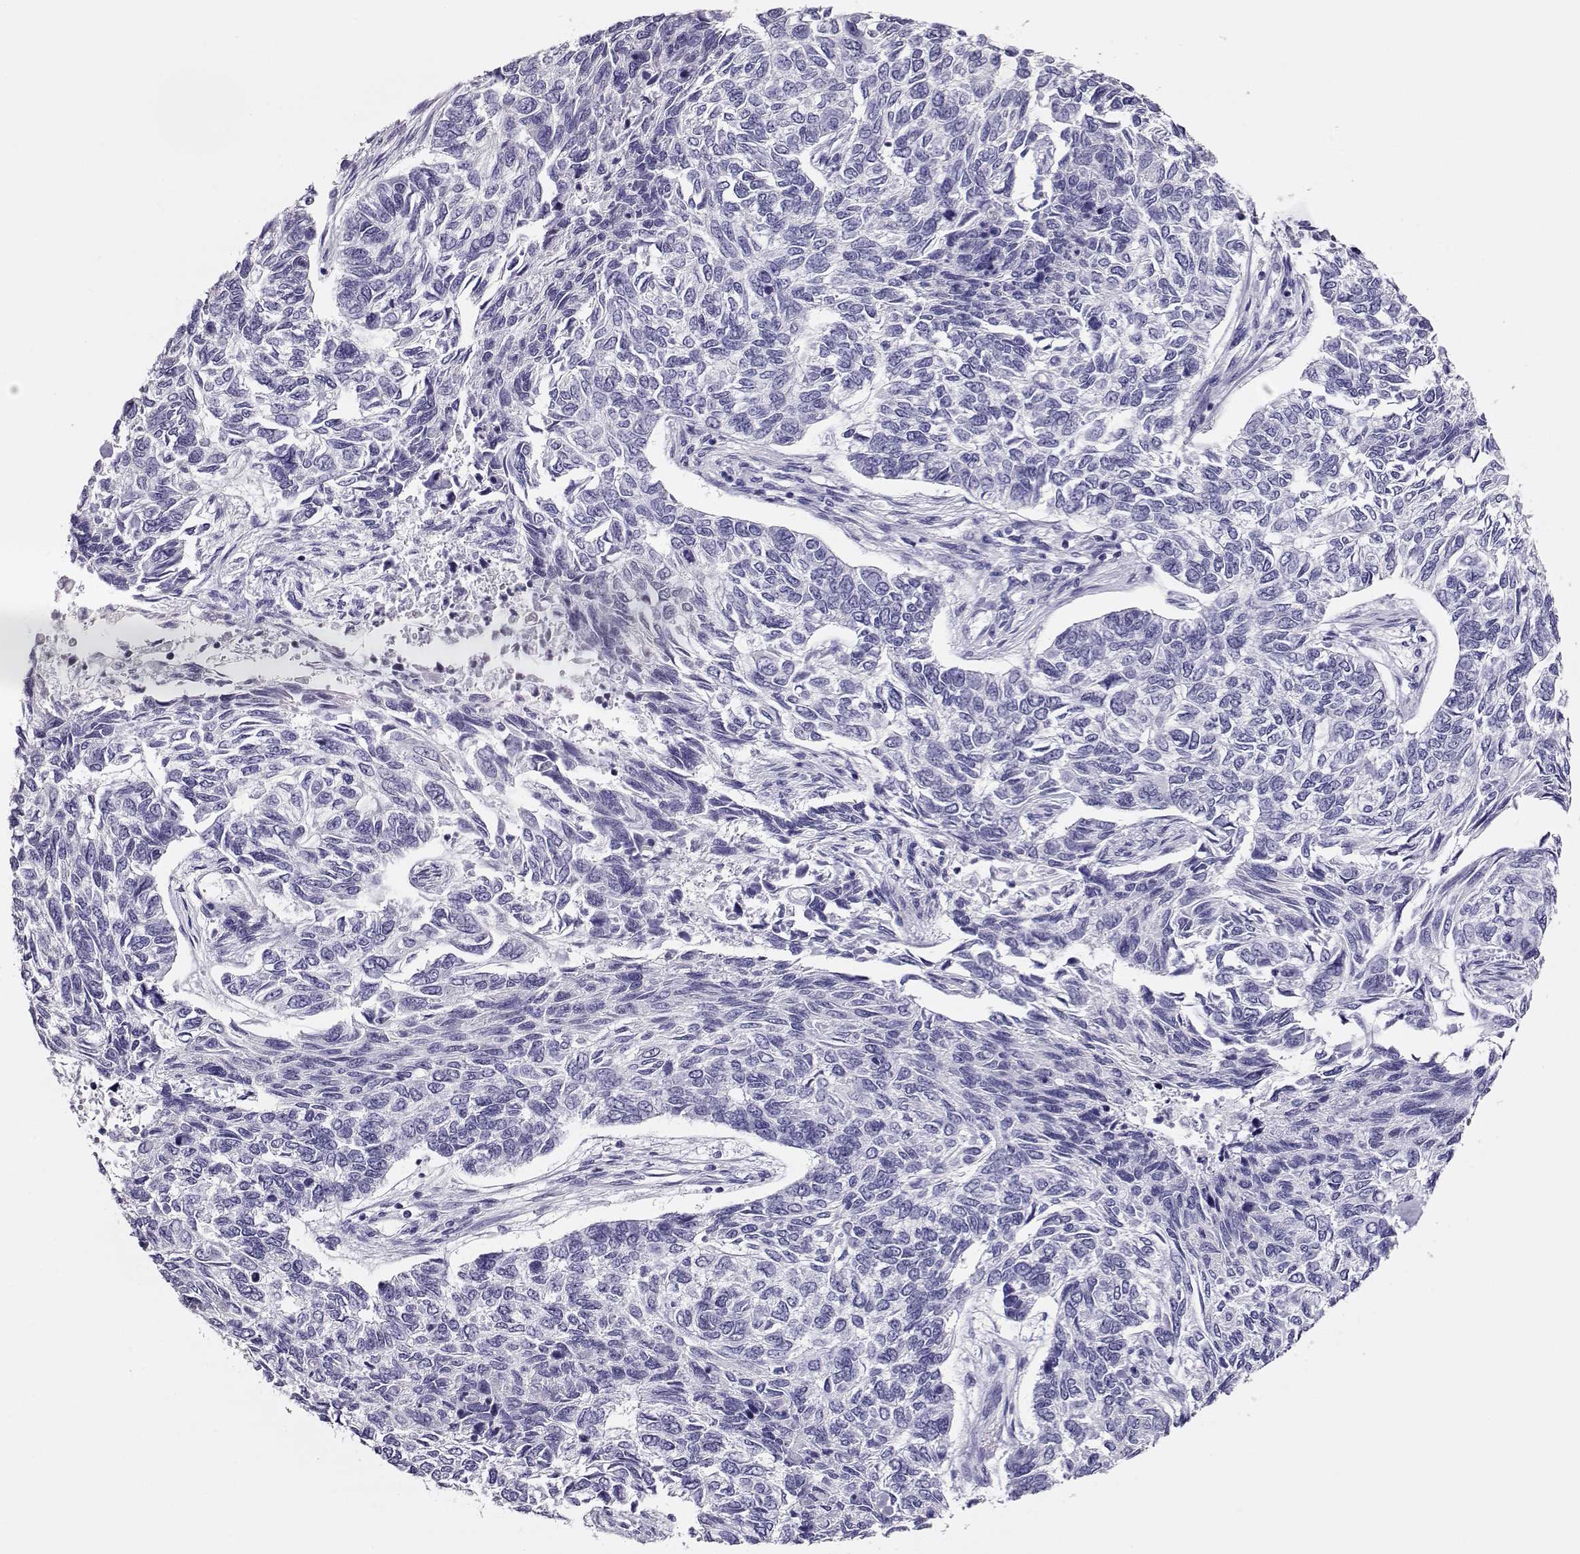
{"staining": {"intensity": "negative", "quantity": "none", "location": "none"}, "tissue": "skin cancer", "cell_type": "Tumor cells", "image_type": "cancer", "snomed": [{"axis": "morphology", "description": "Basal cell carcinoma"}, {"axis": "topography", "description": "Skin"}], "caption": "Tumor cells are negative for protein expression in human skin cancer.", "gene": "CRX", "patient": {"sex": "female", "age": 65}}